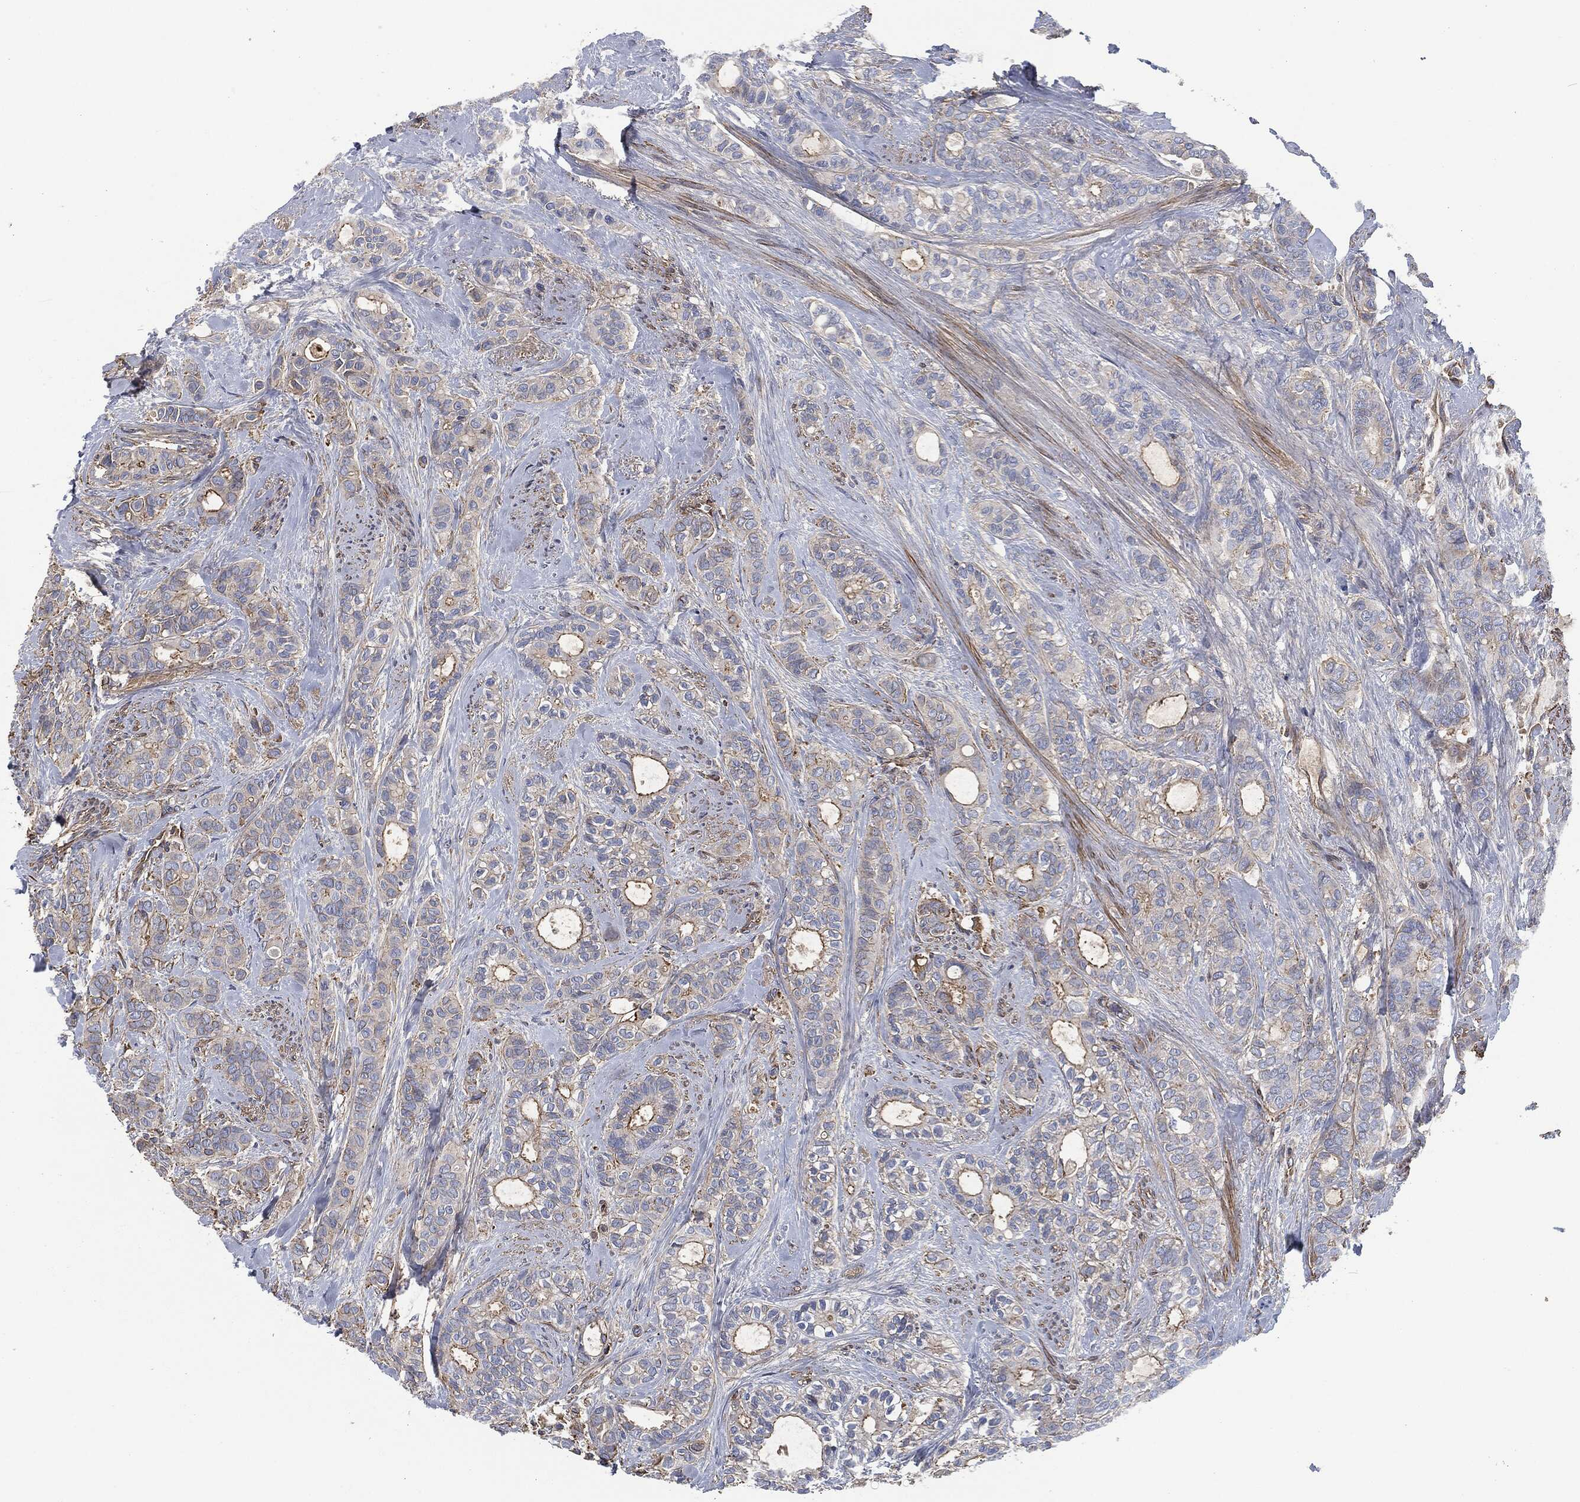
{"staining": {"intensity": "strong", "quantity": "<25%", "location": "cytoplasmic/membranous"}, "tissue": "breast cancer", "cell_type": "Tumor cells", "image_type": "cancer", "snomed": [{"axis": "morphology", "description": "Duct carcinoma"}, {"axis": "topography", "description": "Breast"}], "caption": "Immunohistochemistry photomicrograph of neoplastic tissue: human breast cancer (invasive ductal carcinoma) stained using IHC reveals medium levels of strong protein expression localized specifically in the cytoplasmic/membranous of tumor cells, appearing as a cytoplasmic/membranous brown color.", "gene": "LGALS9", "patient": {"sex": "female", "age": 71}}